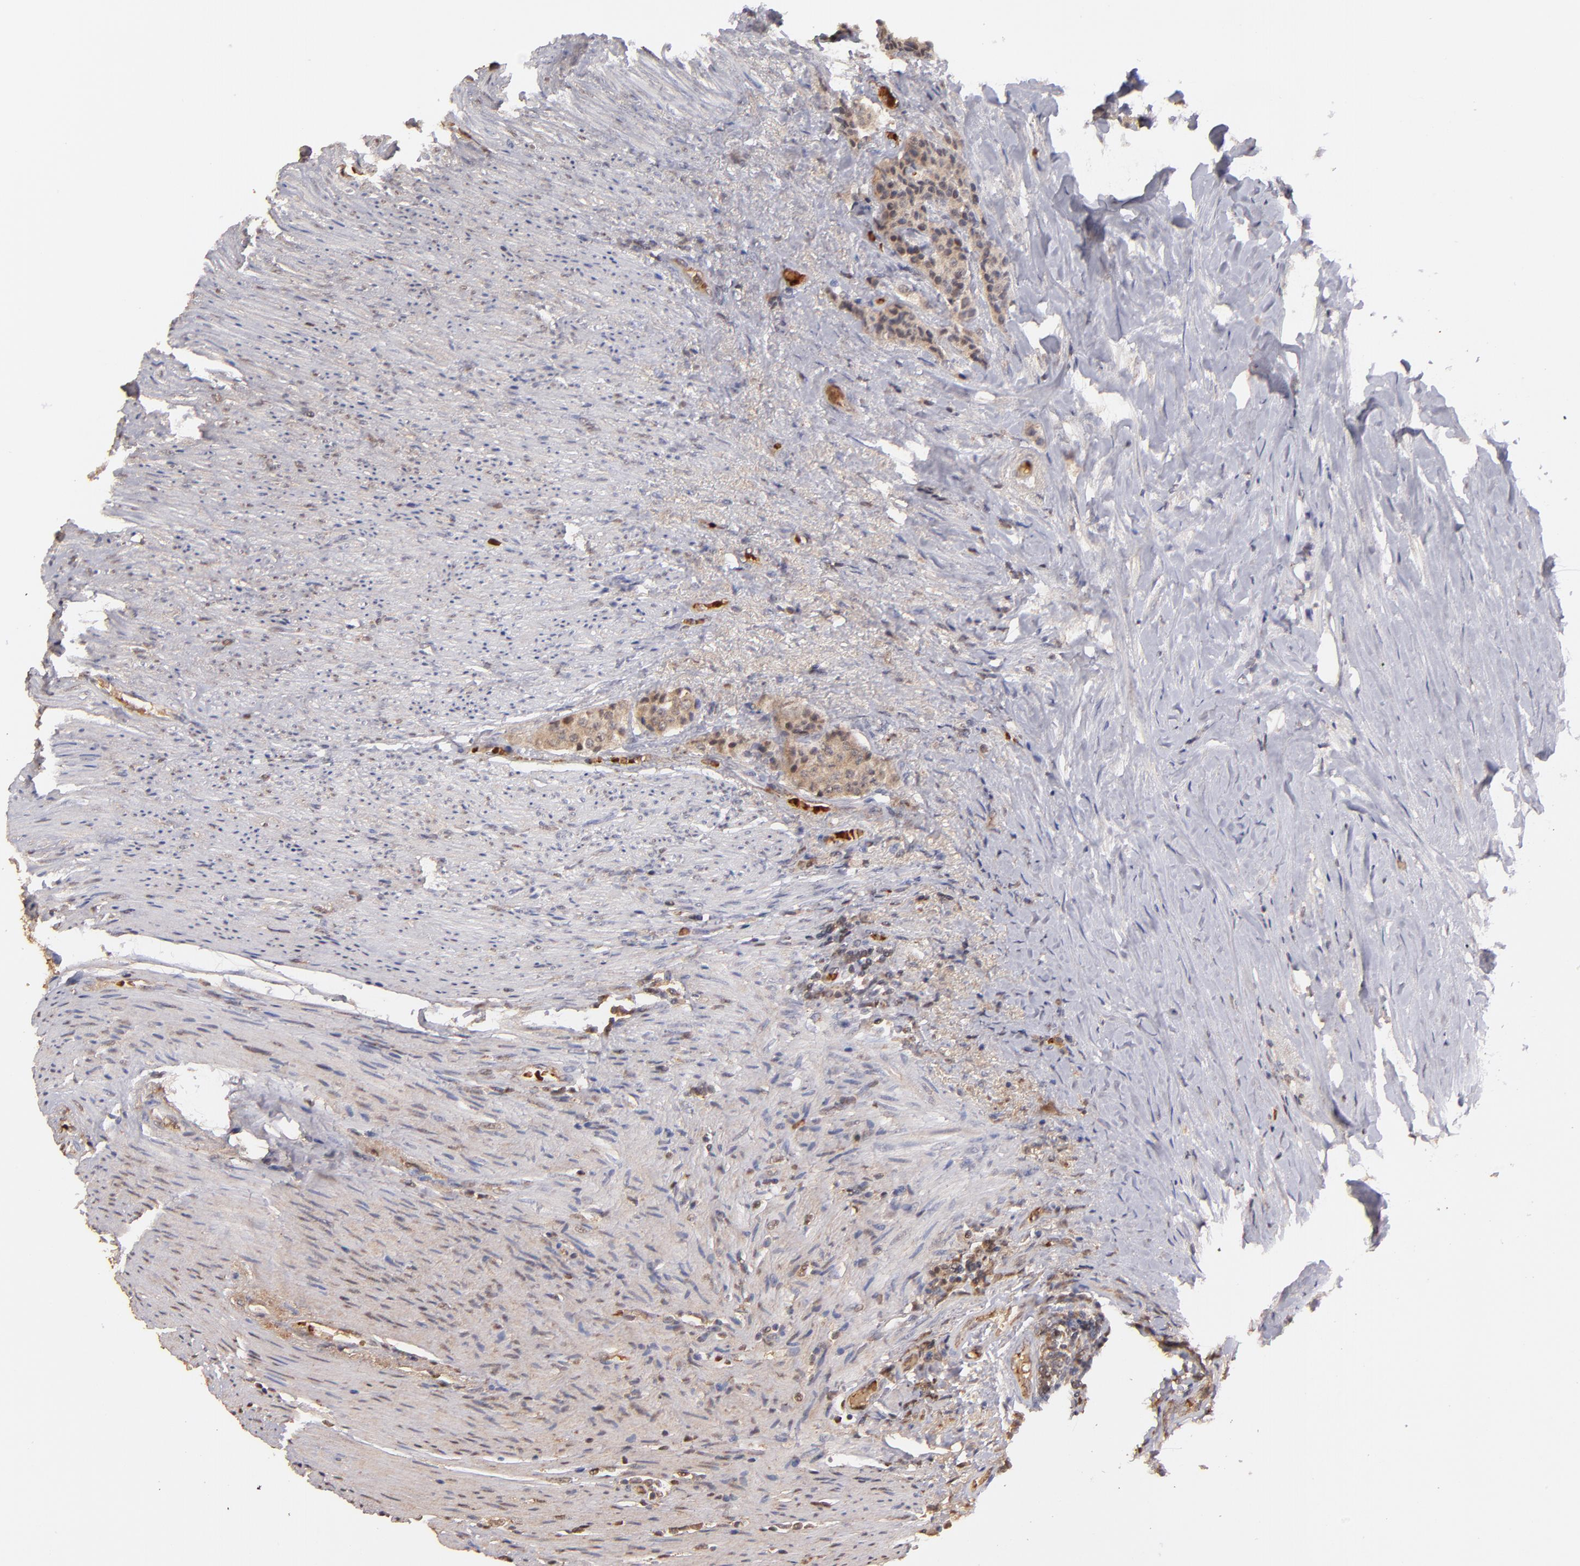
{"staining": {"intensity": "moderate", "quantity": ">75%", "location": "cytoplasmic/membranous"}, "tissue": "carcinoid", "cell_type": "Tumor cells", "image_type": "cancer", "snomed": [{"axis": "morphology", "description": "Carcinoid, malignant, NOS"}, {"axis": "topography", "description": "Colon"}], "caption": "Carcinoid (malignant) stained for a protein (brown) reveals moderate cytoplasmic/membranous positive expression in approximately >75% of tumor cells.", "gene": "SERPINC1", "patient": {"sex": "female", "age": 61}}